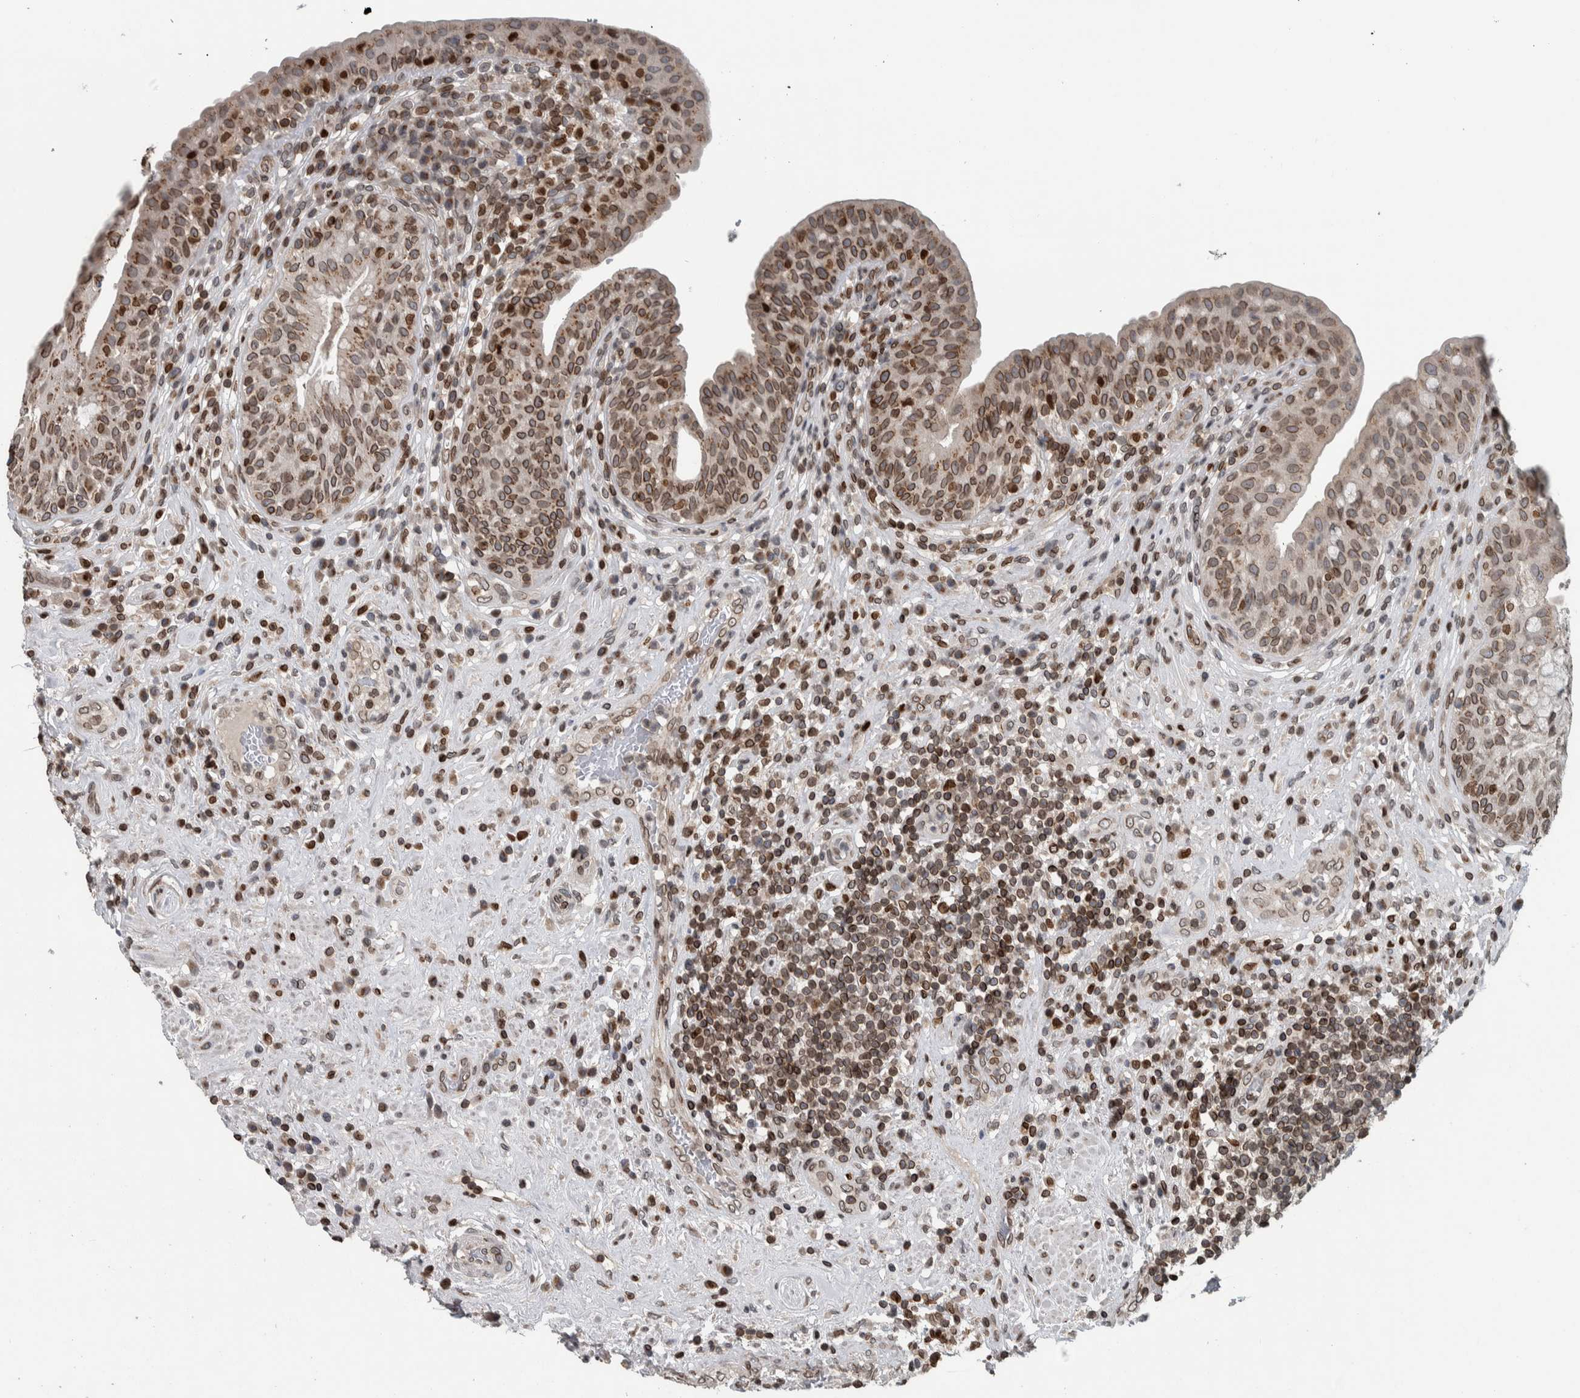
{"staining": {"intensity": "moderate", "quantity": ">75%", "location": "cytoplasmic/membranous,nuclear"}, "tissue": "urinary bladder", "cell_type": "Urothelial cells", "image_type": "normal", "snomed": [{"axis": "morphology", "description": "Normal tissue, NOS"}, {"axis": "topography", "description": "Urinary bladder"}], "caption": "Immunohistochemical staining of normal human urinary bladder displays >75% levels of moderate cytoplasmic/membranous,nuclear protein positivity in about >75% of urothelial cells.", "gene": "FAM135B", "patient": {"sex": "female", "age": 62}}